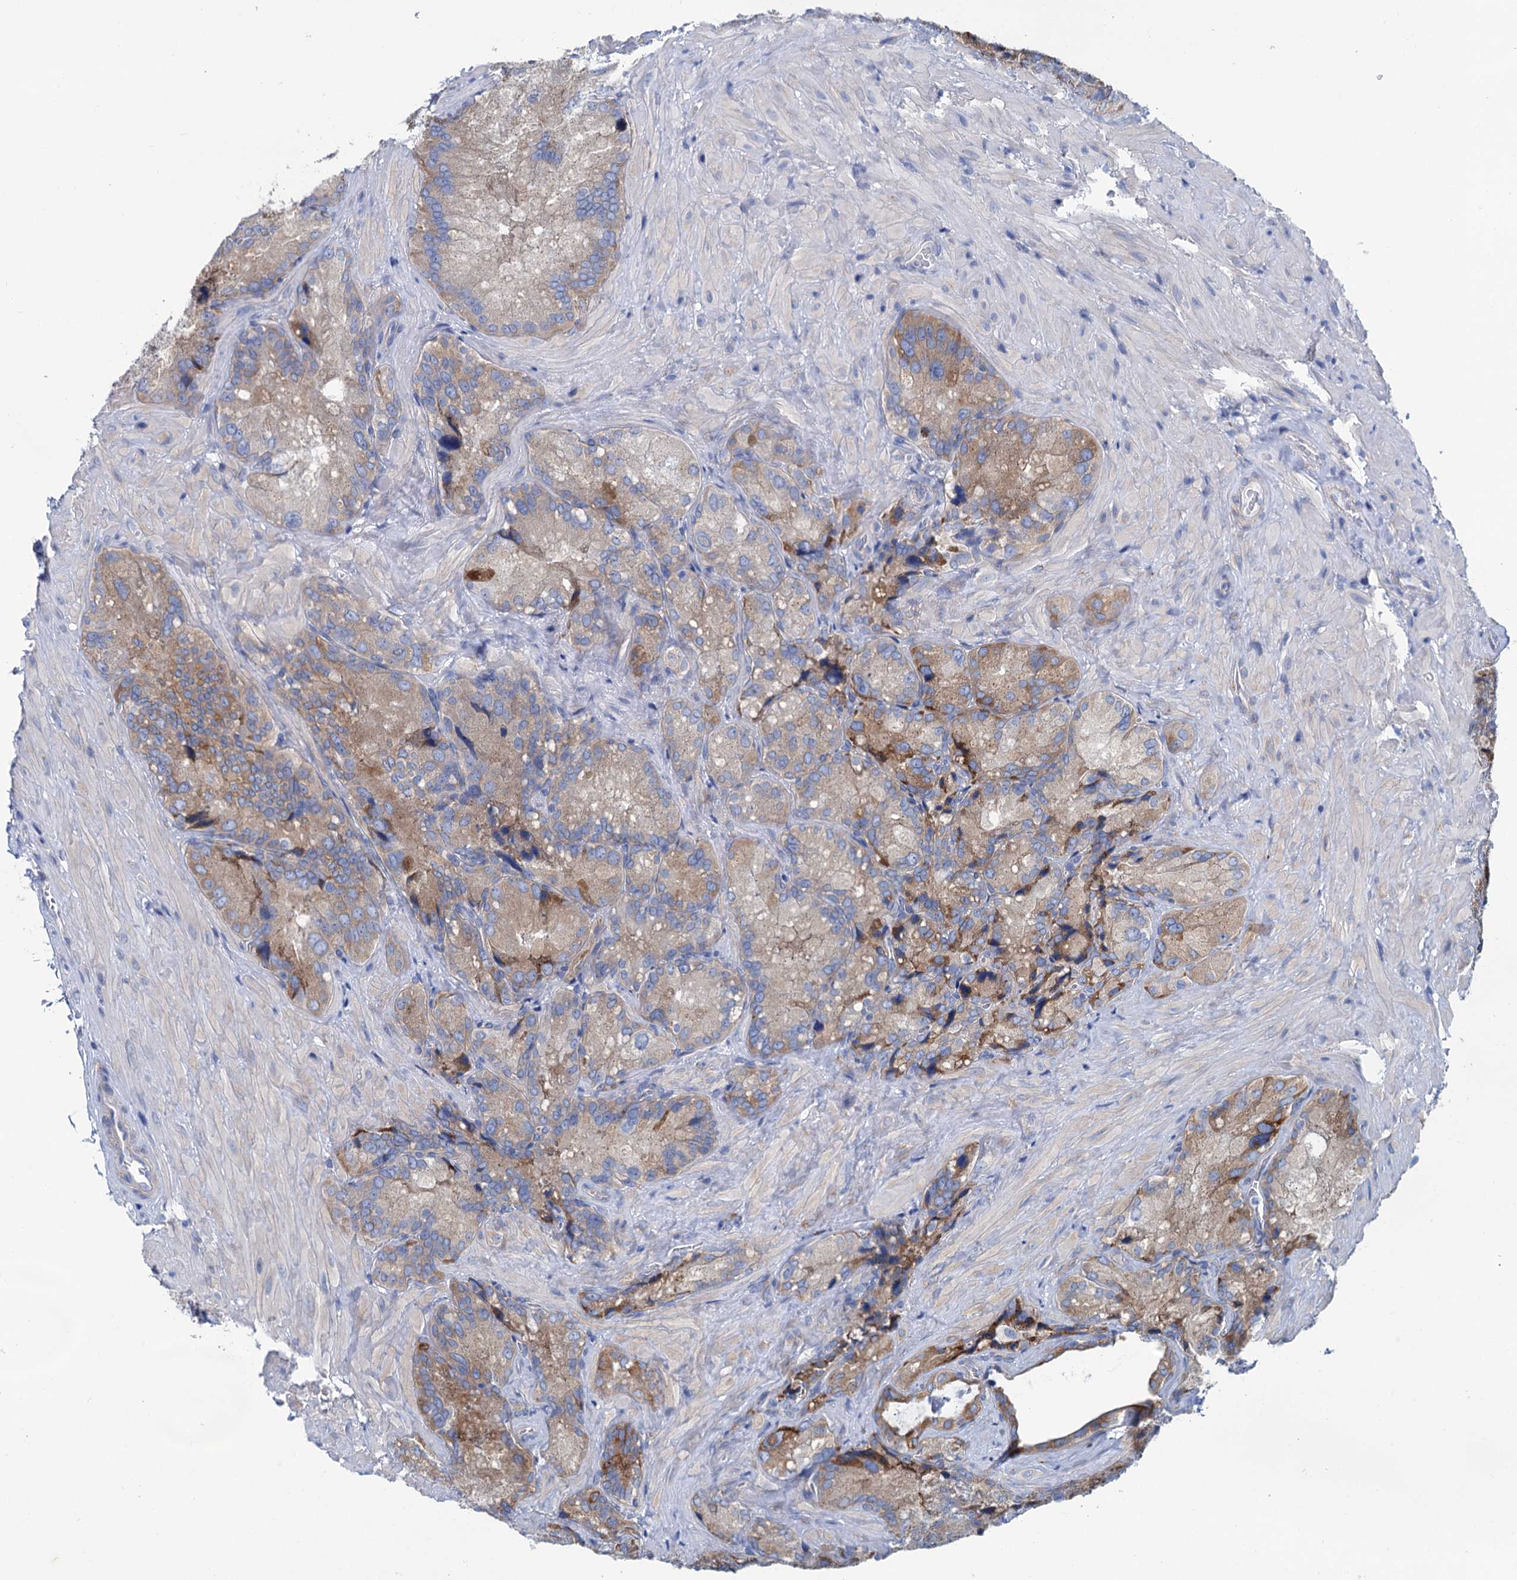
{"staining": {"intensity": "moderate", "quantity": "25%-75%", "location": "cytoplasmic/membranous"}, "tissue": "seminal vesicle", "cell_type": "Glandular cells", "image_type": "normal", "snomed": [{"axis": "morphology", "description": "Normal tissue, NOS"}, {"axis": "topography", "description": "Seminal veicle"}], "caption": "Moderate cytoplasmic/membranous staining is identified in about 25%-75% of glandular cells in benign seminal vesicle.", "gene": "SHE", "patient": {"sex": "male", "age": 62}}